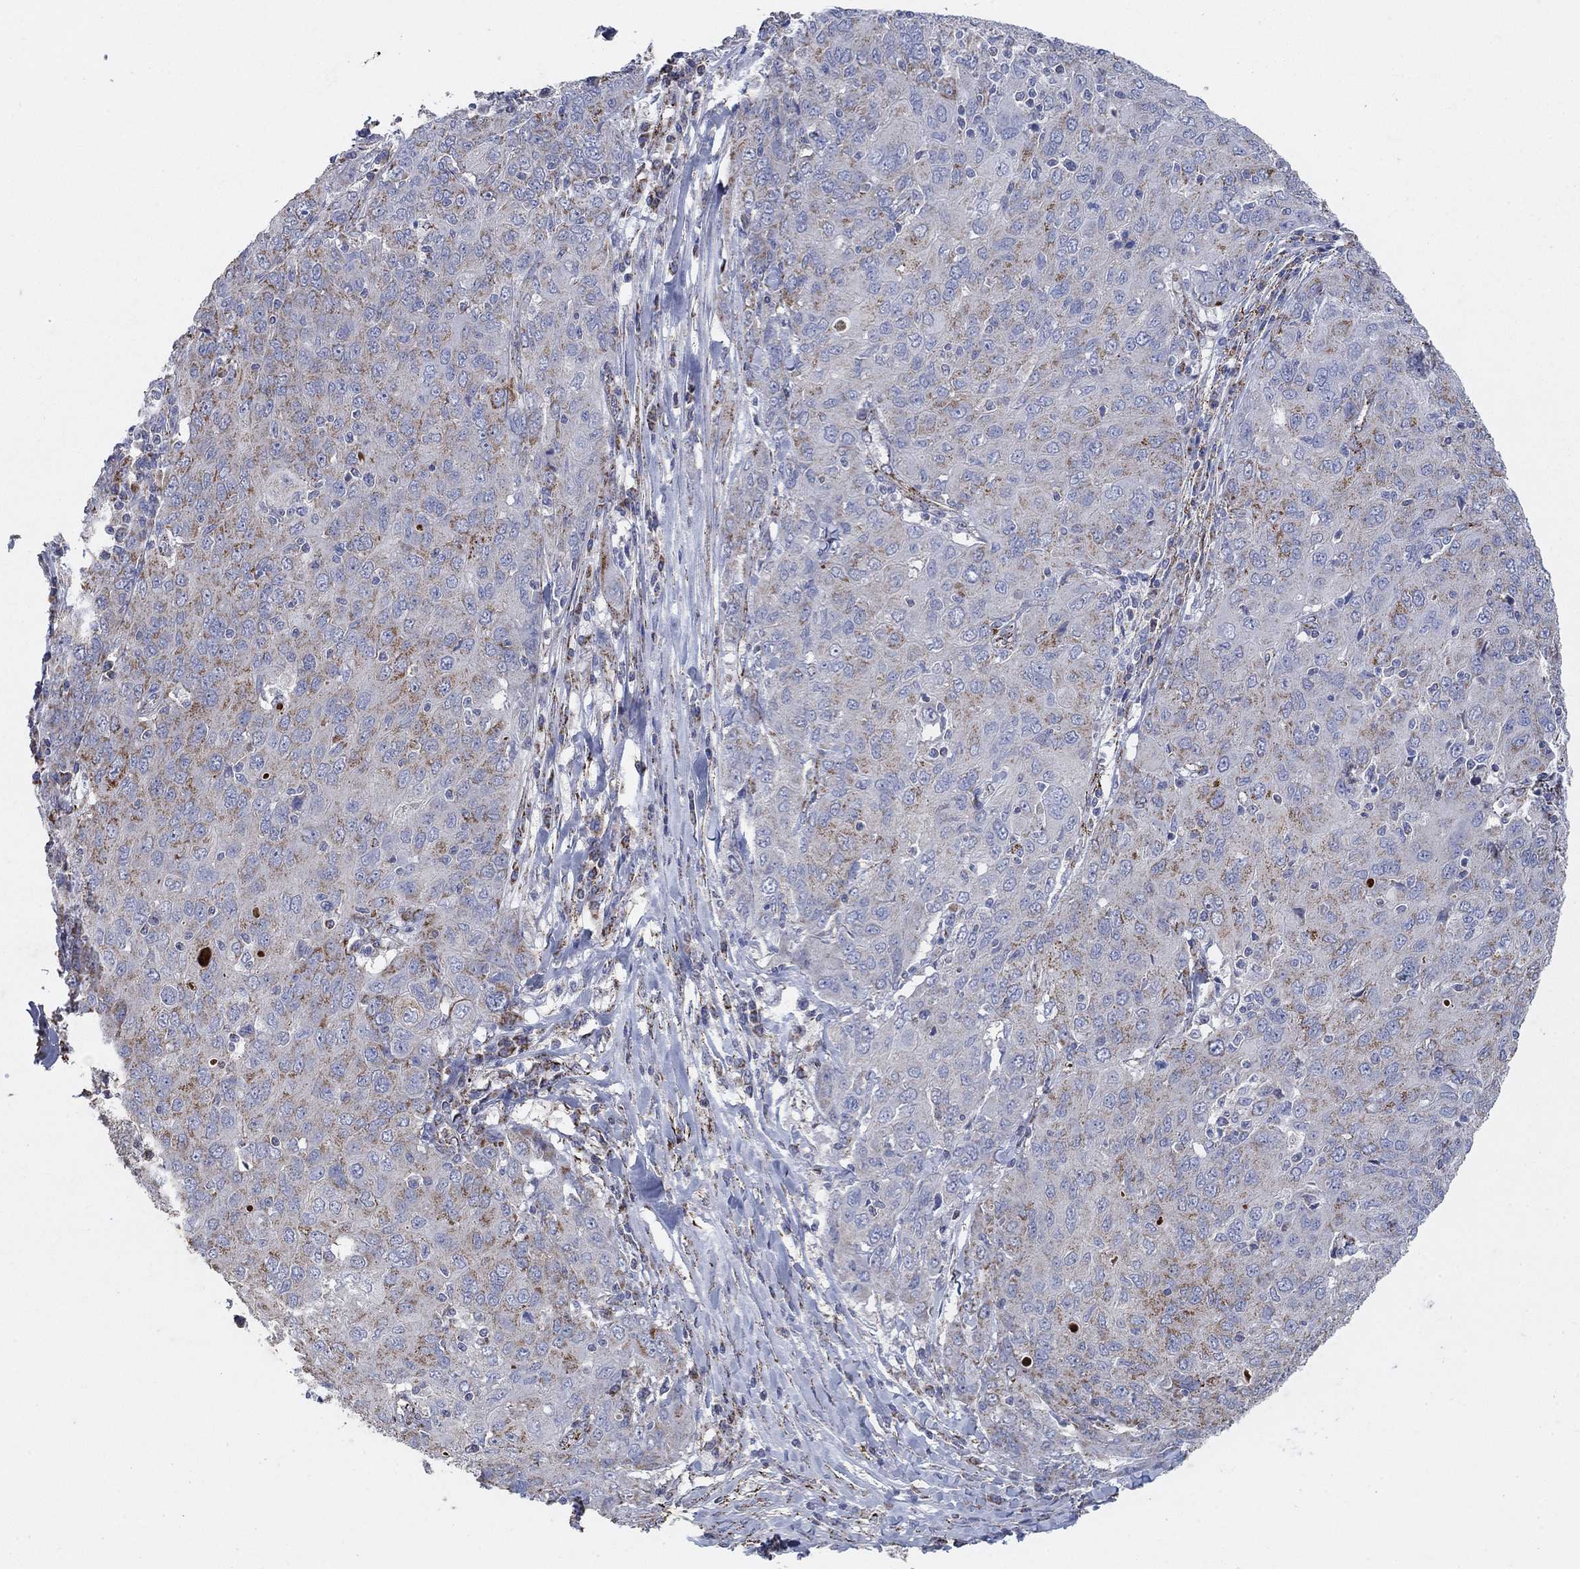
{"staining": {"intensity": "strong", "quantity": "<25%", "location": "cytoplasmic/membranous"}, "tissue": "ovarian cancer", "cell_type": "Tumor cells", "image_type": "cancer", "snomed": [{"axis": "morphology", "description": "Carcinoma, endometroid"}, {"axis": "topography", "description": "Ovary"}], "caption": "Ovarian endometroid carcinoma was stained to show a protein in brown. There is medium levels of strong cytoplasmic/membranous staining in about <25% of tumor cells. Using DAB (brown) and hematoxylin (blue) stains, captured at high magnification using brightfield microscopy.", "gene": "PNPLA2", "patient": {"sex": "female", "age": 50}}